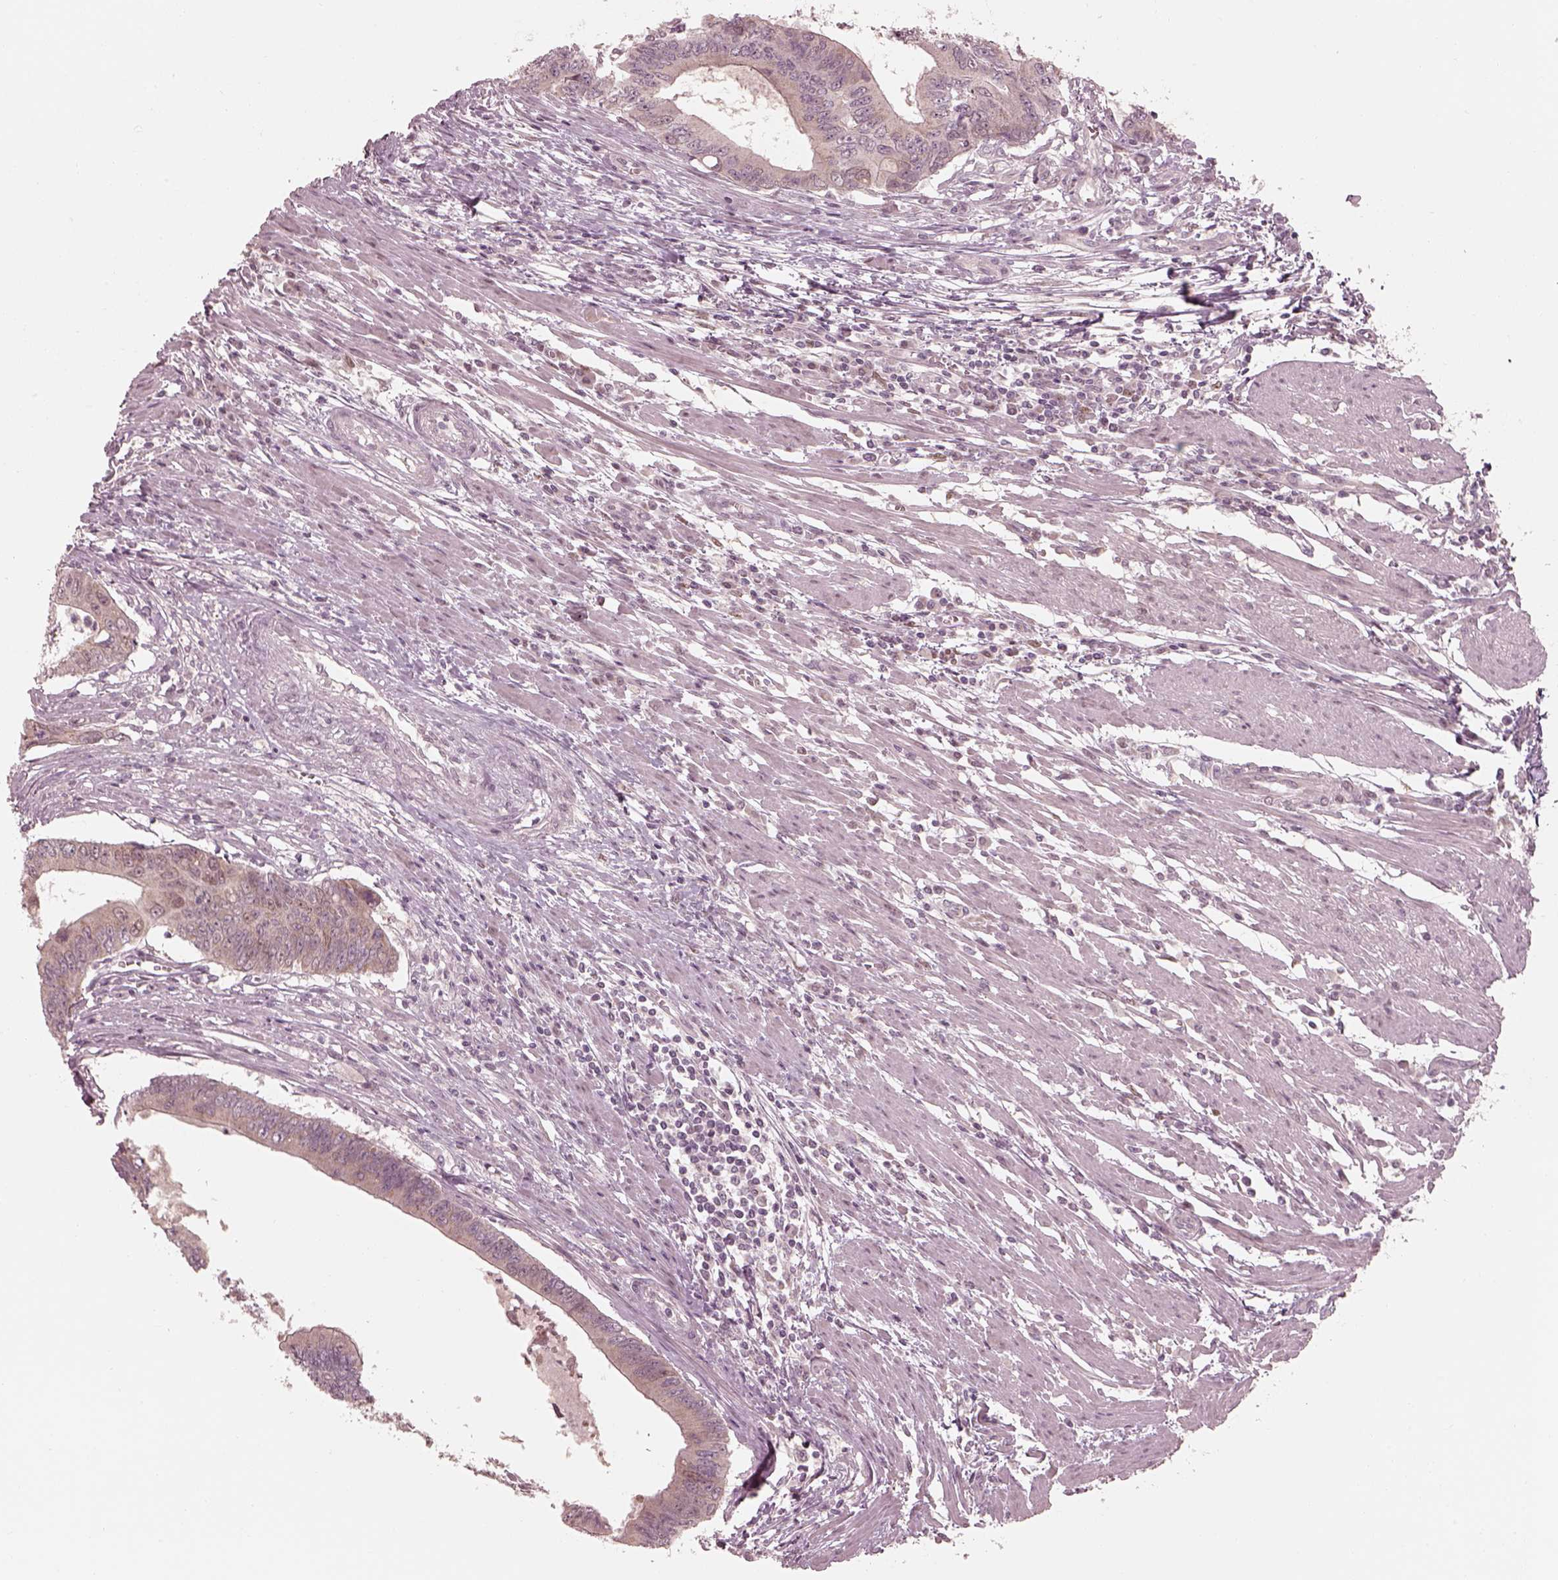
{"staining": {"intensity": "weak", "quantity": "<25%", "location": "cytoplasmic/membranous"}, "tissue": "colorectal cancer", "cell_type": "Tumor cells", "image_type": "cancer", "snomed": [{"axis": "morphology", "description": "Adenocarcinoma, NOS"}, {"axis": "topography", "description": "Colon"}], "caption": "Immunohistochemical staining of colorectal adenocarcinoma displays no significant expression in tumor cells.", "gene": "IQCB1", "patient": {"sex": "male", "age": 53}}